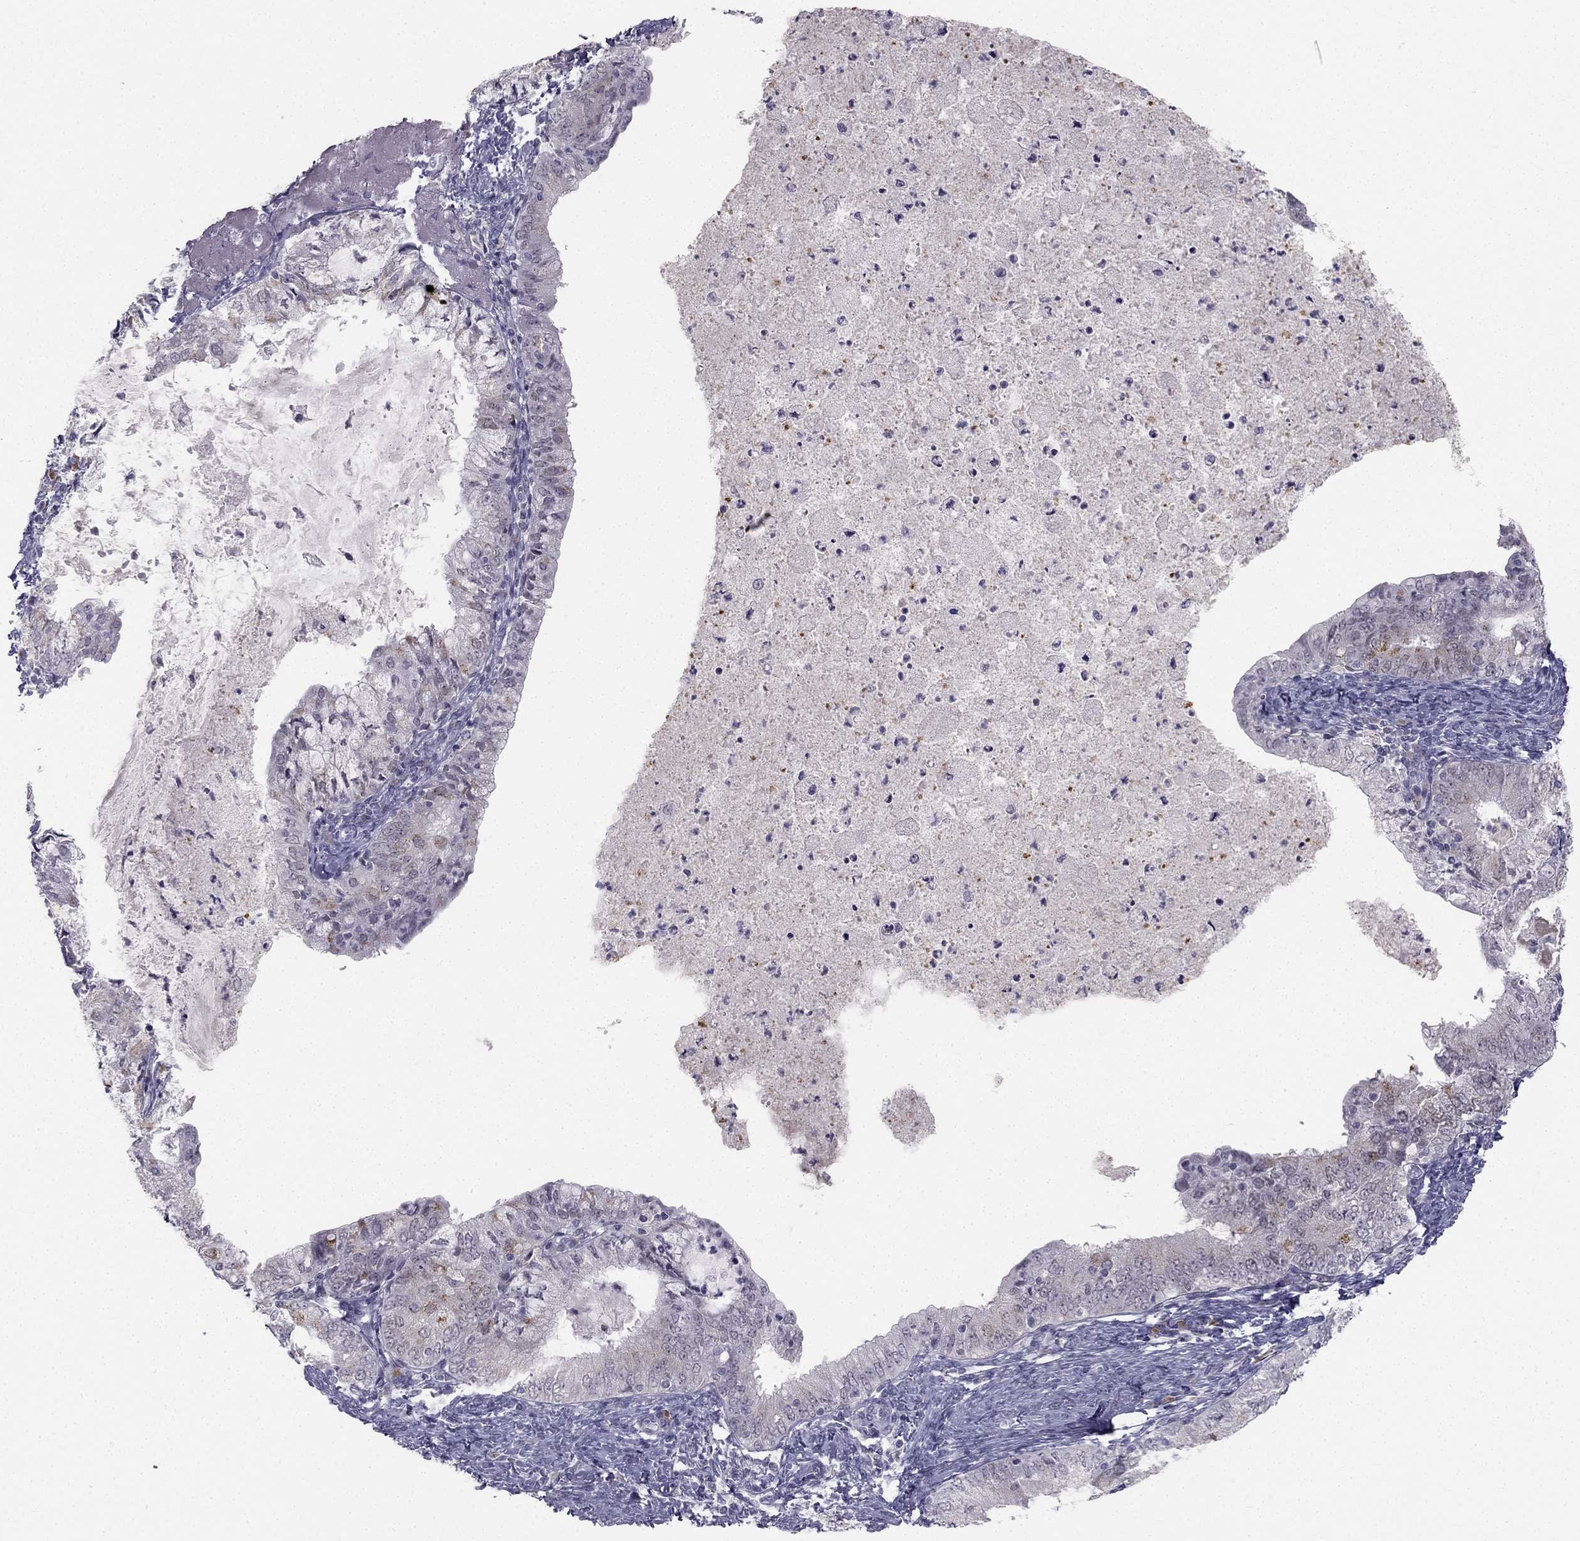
{"staining": {"intensity": "weak", "quantity": "<25%", "location": "cytoplasmic/membranous"}, "tissue": "endometrial cancer", "cell_type": "Tumor cells", "image_type": "cancer", "snomed": [{"axis": "morphology", "description": "Adenocarcinoma, NOS"}, {"axis": "topography", "description": "Endometrium"}], "caption": "Adenocarcinoma (endometrial) was stained to show a protein in brown. There is no significant staining in tumor cells.", "gene": "TRPS1", "patient": {"sex": "female", "age": 57}}